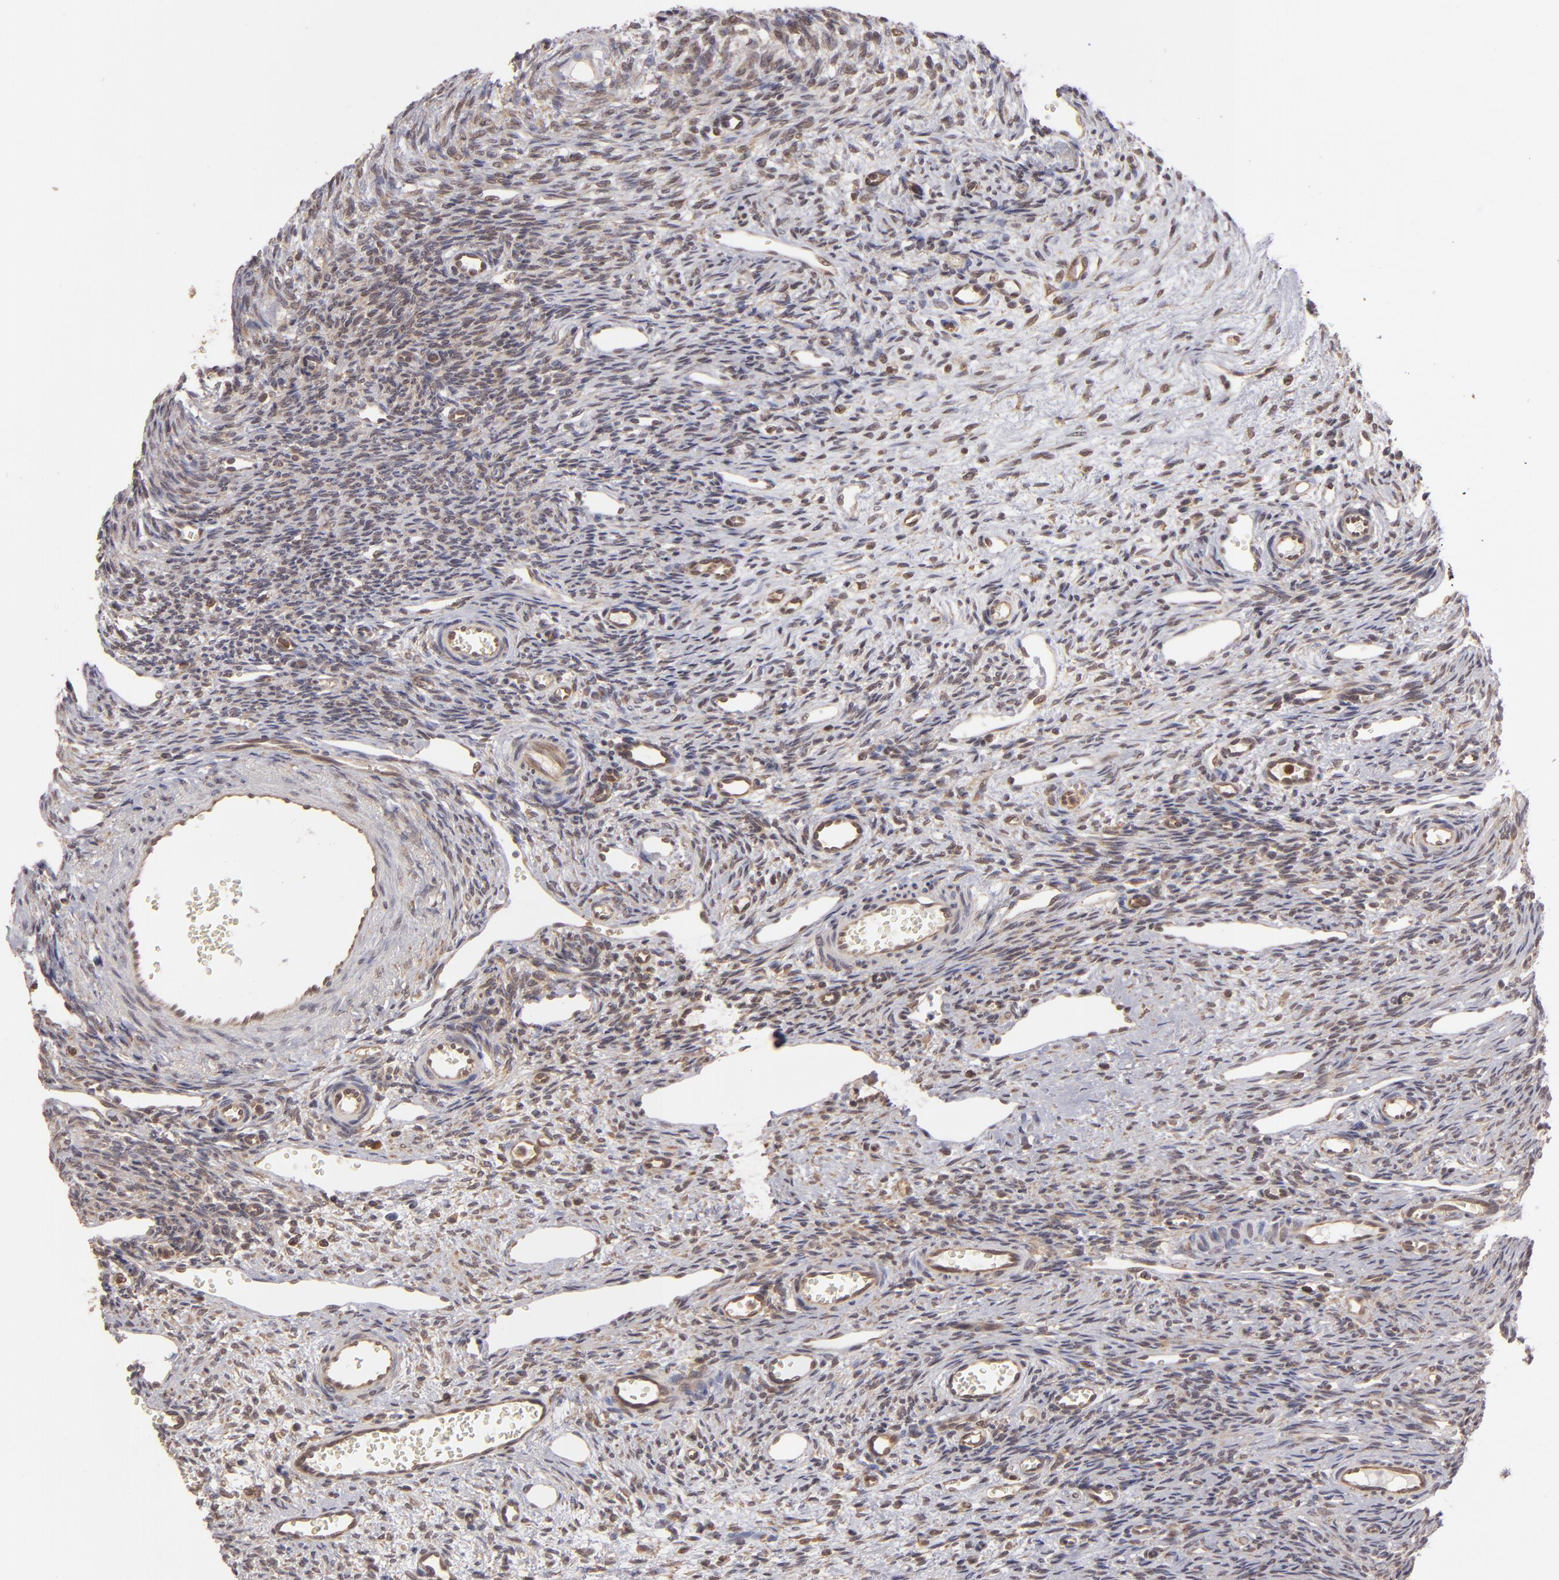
{"staining": {"intensity": "weak", "quantity": "25%-75%", "location": "cytoplasmic/membranous"}, "tissue": "ovary", "cell_type": "Ovarian stroma cells", "image_type": "normal", "snomed": [{"axis": "morphology", "description": "Normal tissue, NOS"}, {"axis": "topography", "description": "Ovary"}], "caption": "About 25%-75% of ovarian stroma cells in normal ovary exhibit weak cytoplasmic/membranous protein staining as visualized by brown immunohistochemical staining.", "gene": "MAPK3", "patient": {"sex": "female", "age": 33}}